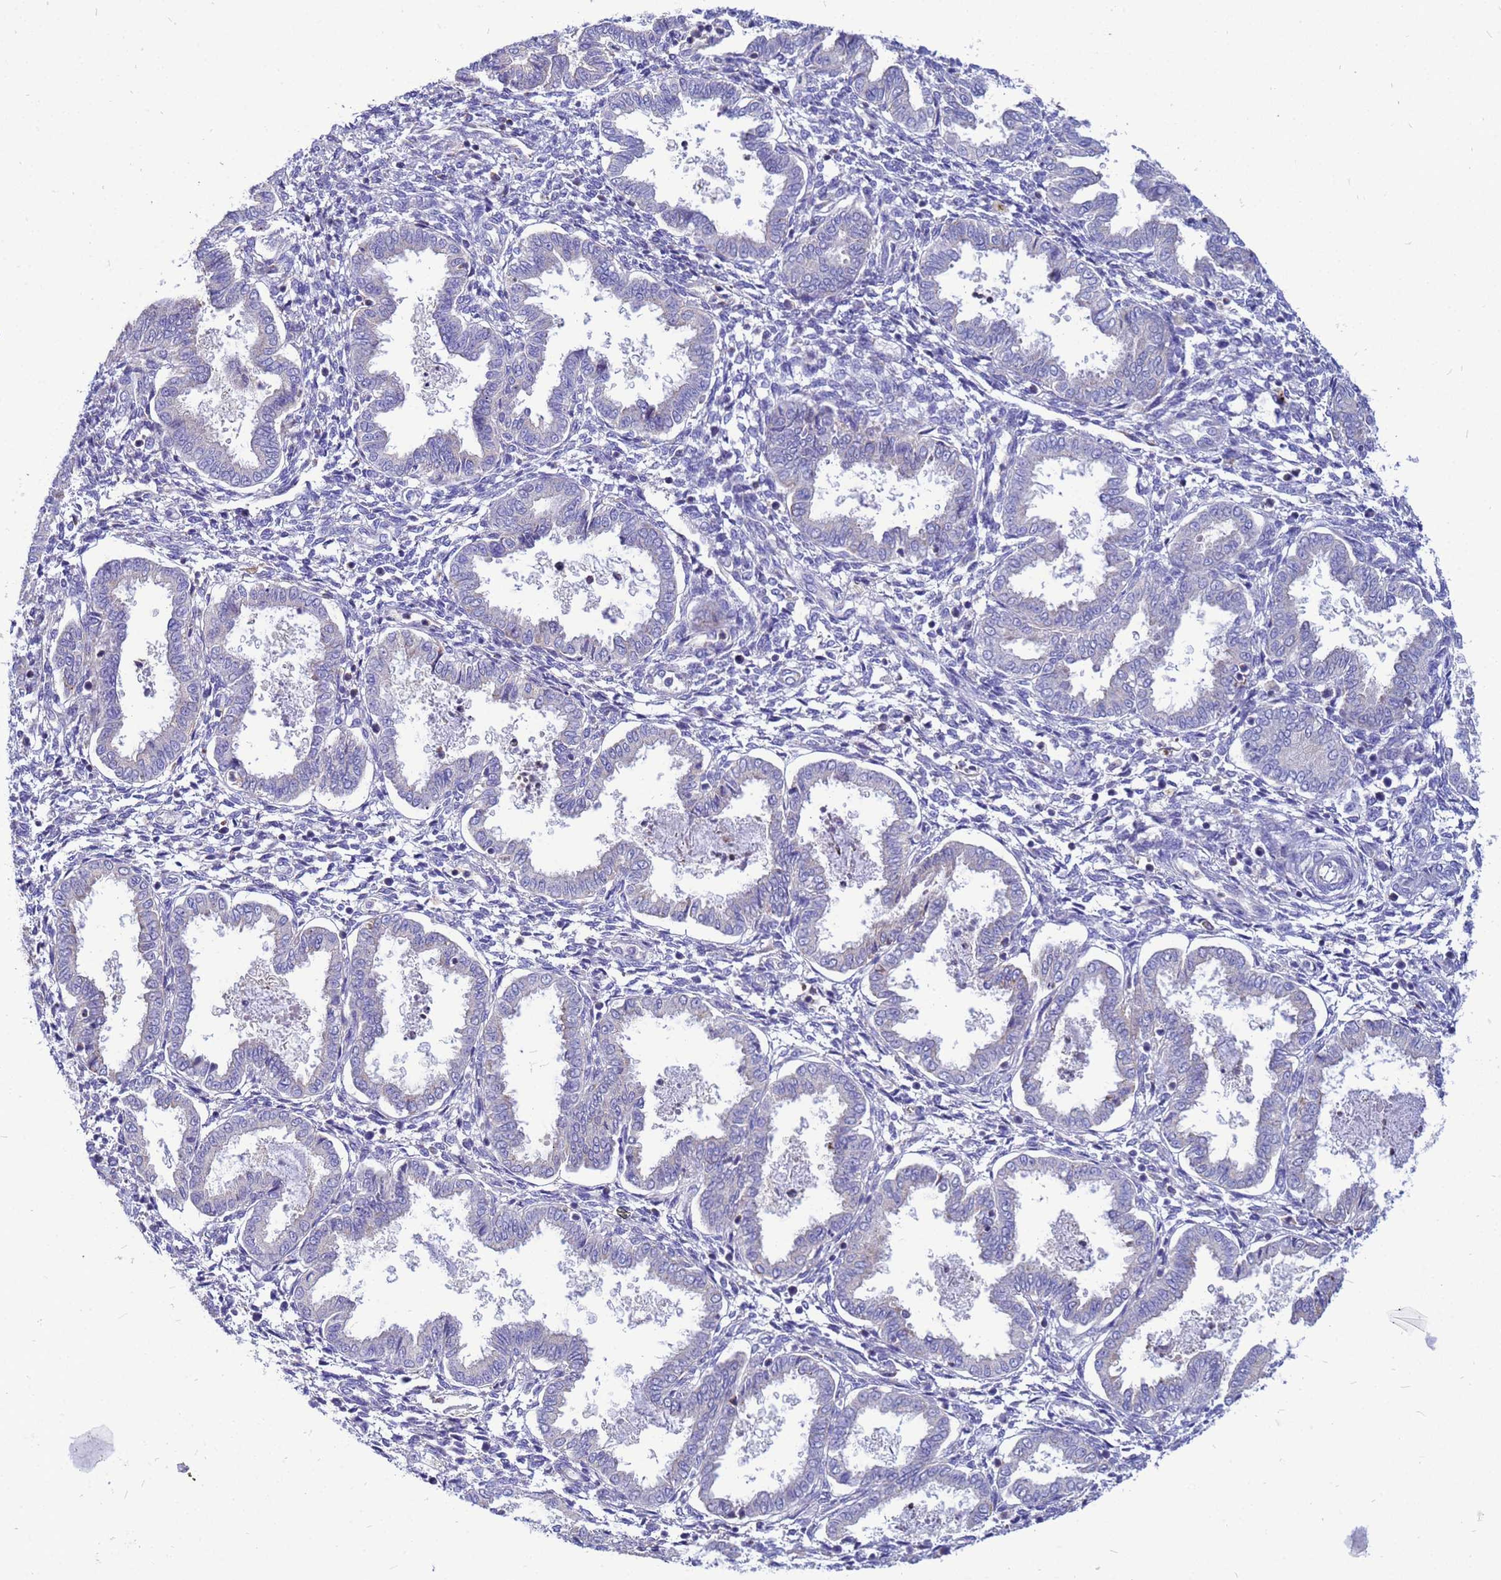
{"staining": {"intensity": "negative", "quantity": "none", "location": "none"}, "tissue": "endometrium", "cell_type": "Cells in endometrial stroma", "image_type": "normal", "snomed": [{"axis": "morphology", "description": "Normal tissue, NOS"}, {"axis": "topography", "description": "Endometrium"}], "caption": "IHC of unremarkable endometrium shows no staining in cells in endometrial stroma.", "gene": "FHIP1A", "patient": {"sex": "female", "age": 33}}